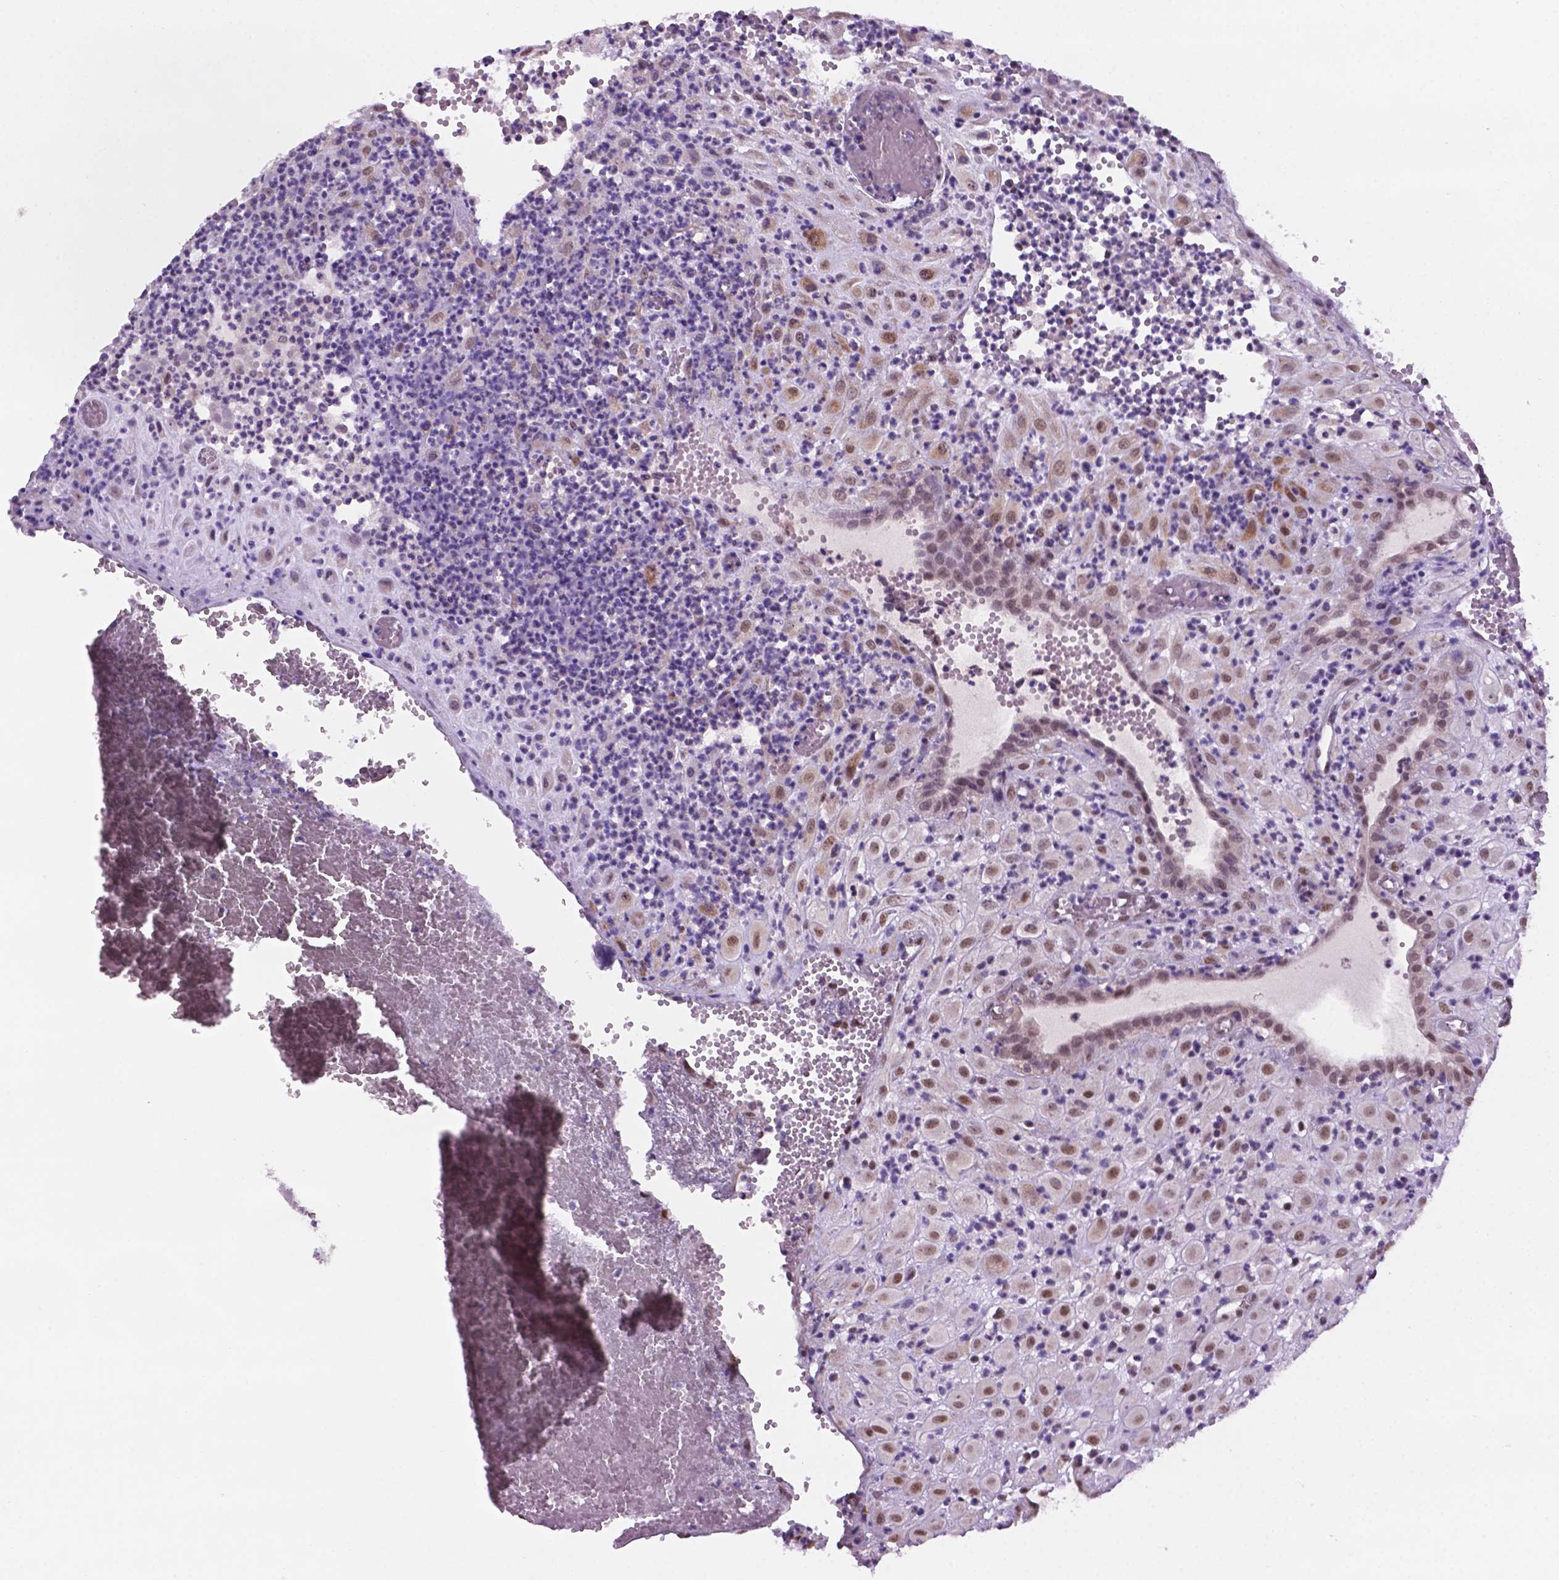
{"staining": {"intensity": "moderate", "quantity": ">75%", "location": "nuclear"}, "tissue": "placenta", "cell_type": "Decidual cells", "image_type": "normal", "snomed": [{"axis": "morphology", "description": "Normal tissue, NOS"}, {"axis": "topography", "description": "Placenta"}], "caption": "Immunohistochemistry (IHC) of benign human placenta displays medium levels of moderate nuclear staining in about >75% of decidual cells.", "gene": "C18orf21", "patient": {"sex": "female", "age": 24}}